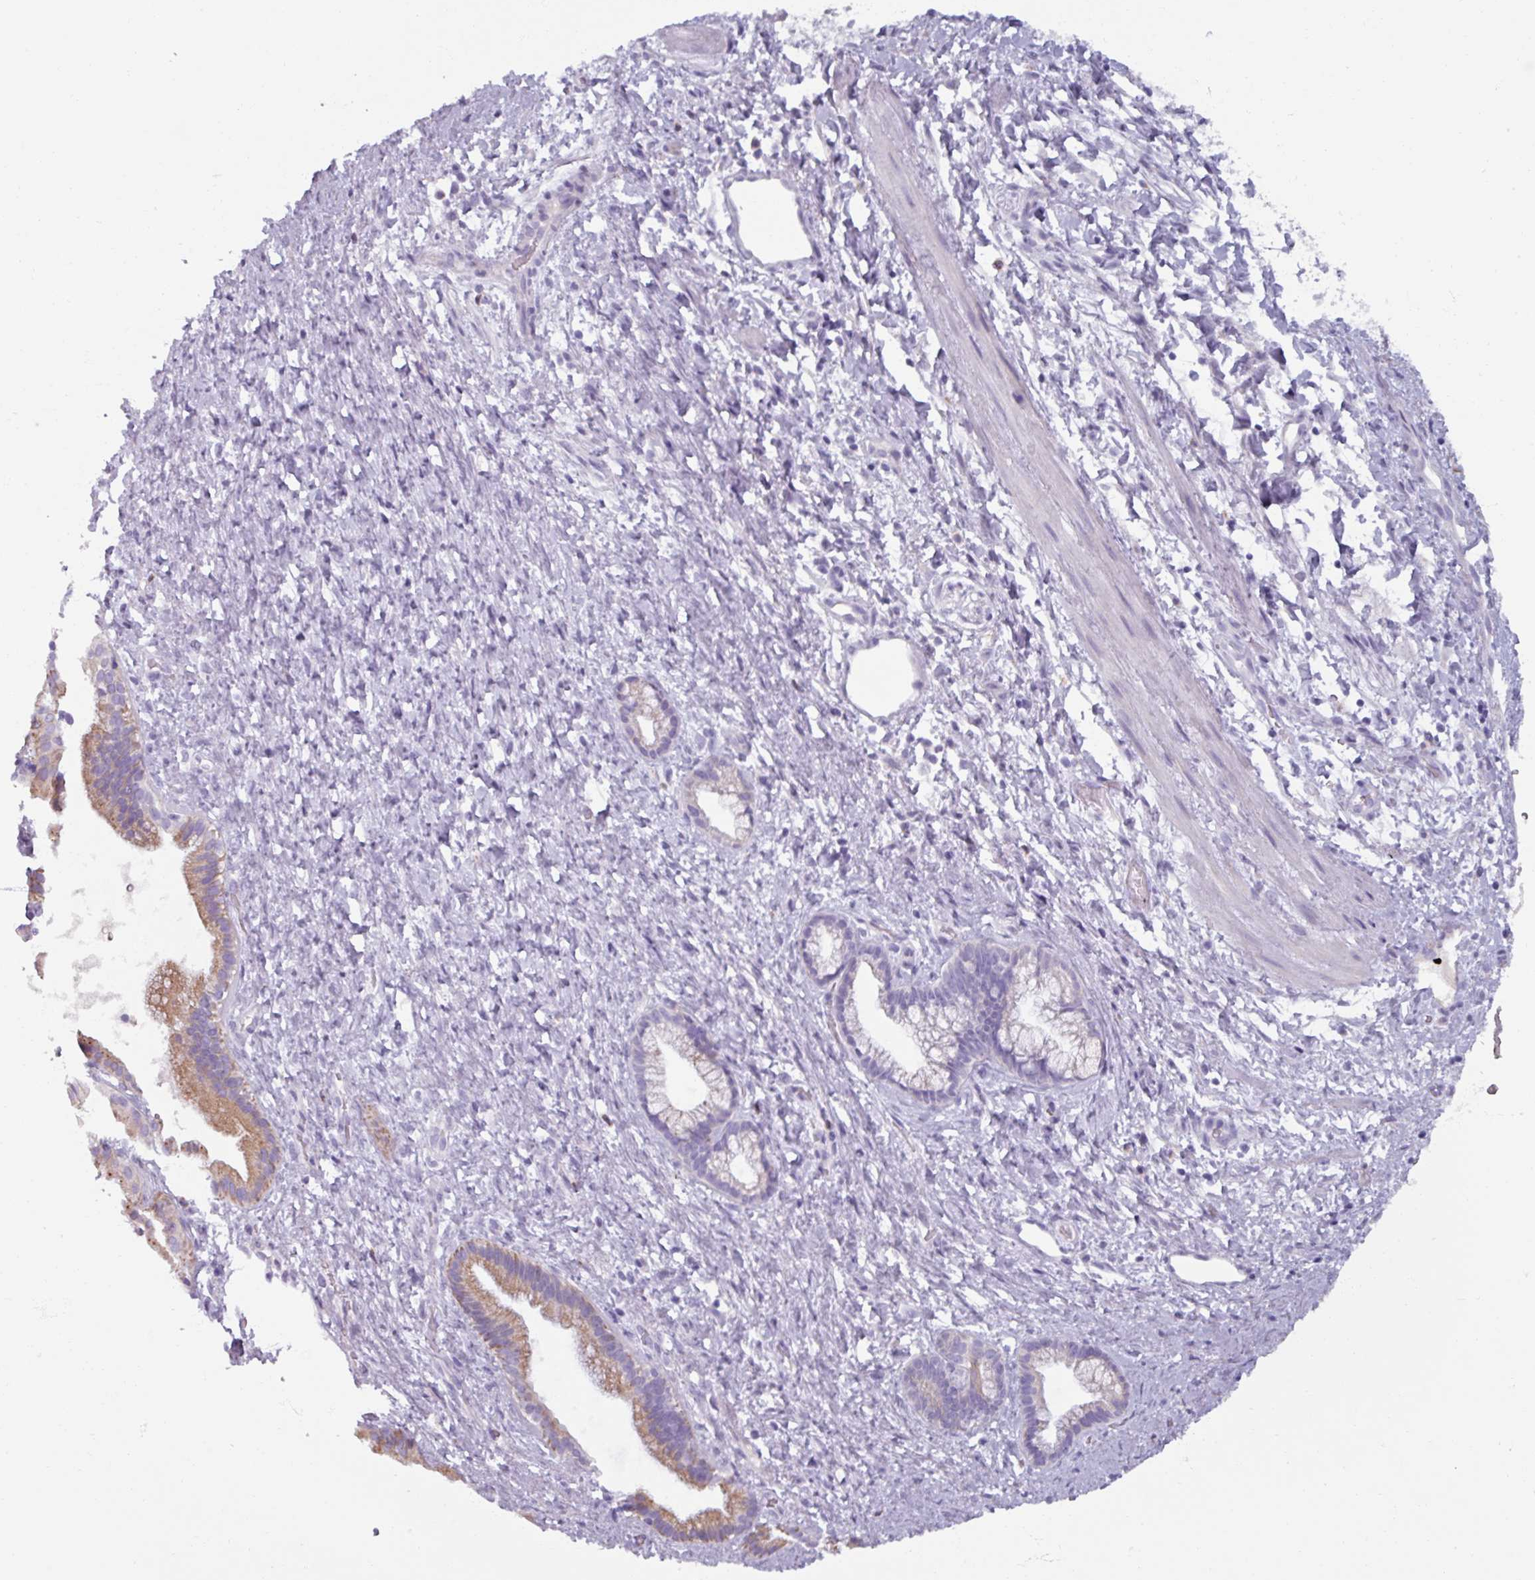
{"staining": {"intensity": "moderate", "quantity": "25%-75%", "location": "cytoplasmic/membranous"}, "tissue": "pancreatic cancer", "cell_type": "Tumor cells", "image_type": "cancer", "snomed": [{"axis": "morphology", "description": "Adenocarcinoma, NOS"}, {"axis": "topography", "description": "Pancreas"}], "caption": "This micrograph exhibits pancreatic cancer (adenocarcinoma) stained with immunohistochemistry (IHC) to label a protein in brown. The cytoplasmic/membranous of tumor cells show moderate positivity for the protein. Nuclei are counter-stained blue.", "gene": "SPESP1", "patient": {"sex": "male", "age": 68}}